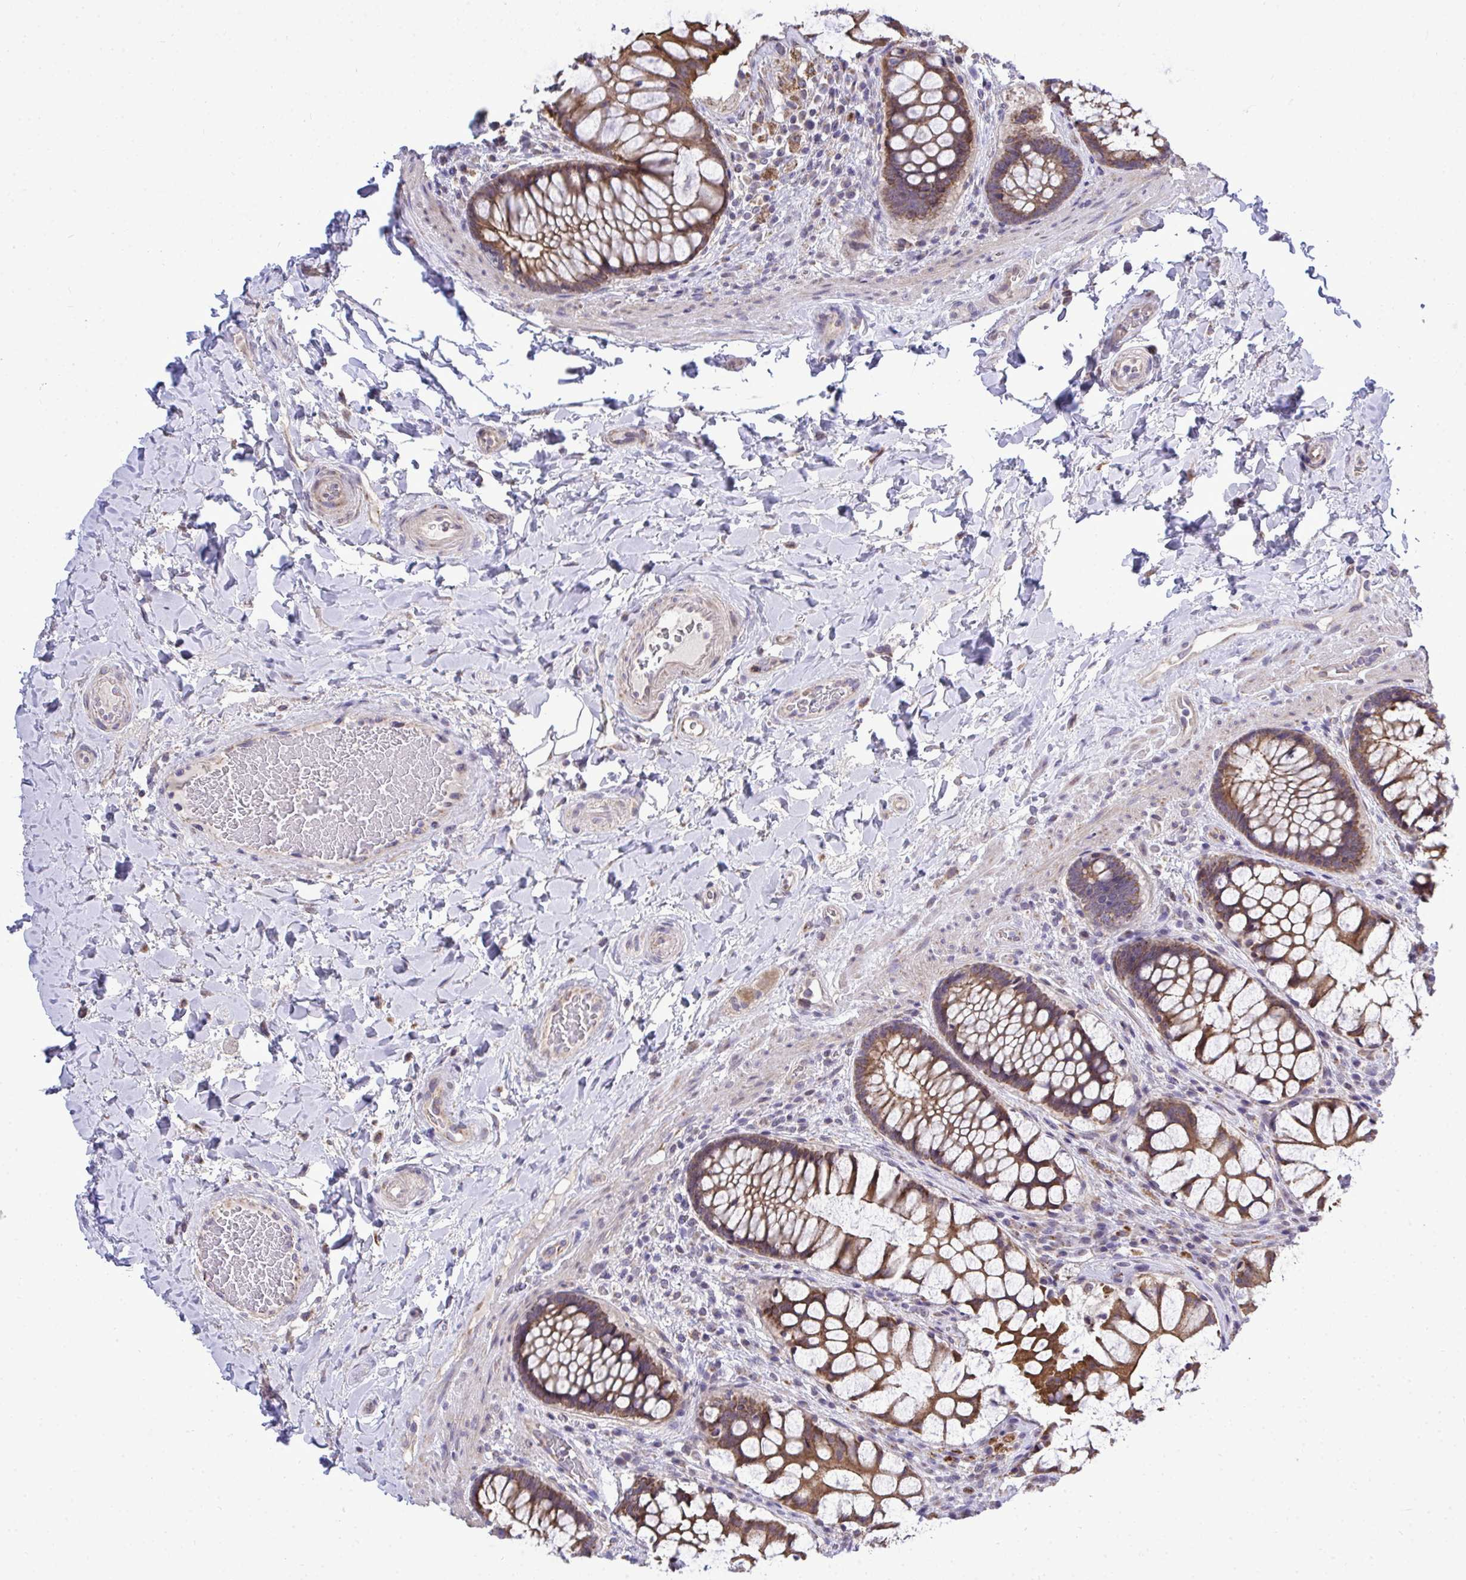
{"staining": {"intensity": "strong", "quantity": ">75%", "location": "cytoplasmic/membranous"}, "tissue": "rectum", "cell_type": "Glandular cells", "image_type": "normal", "snomed": [{"axis": "morphology", "description": "Normal tissue, NOS"}, {"axis": "topography", "description": "Rectum"}], "caption": "Protein staining by immunohistochemistry reveals strong cytoplasmic/membranous expression in about >75% of glandular cells in benign rectum.", "gene": "XAF1", "patient": {"sex": "female", "age": 58}}